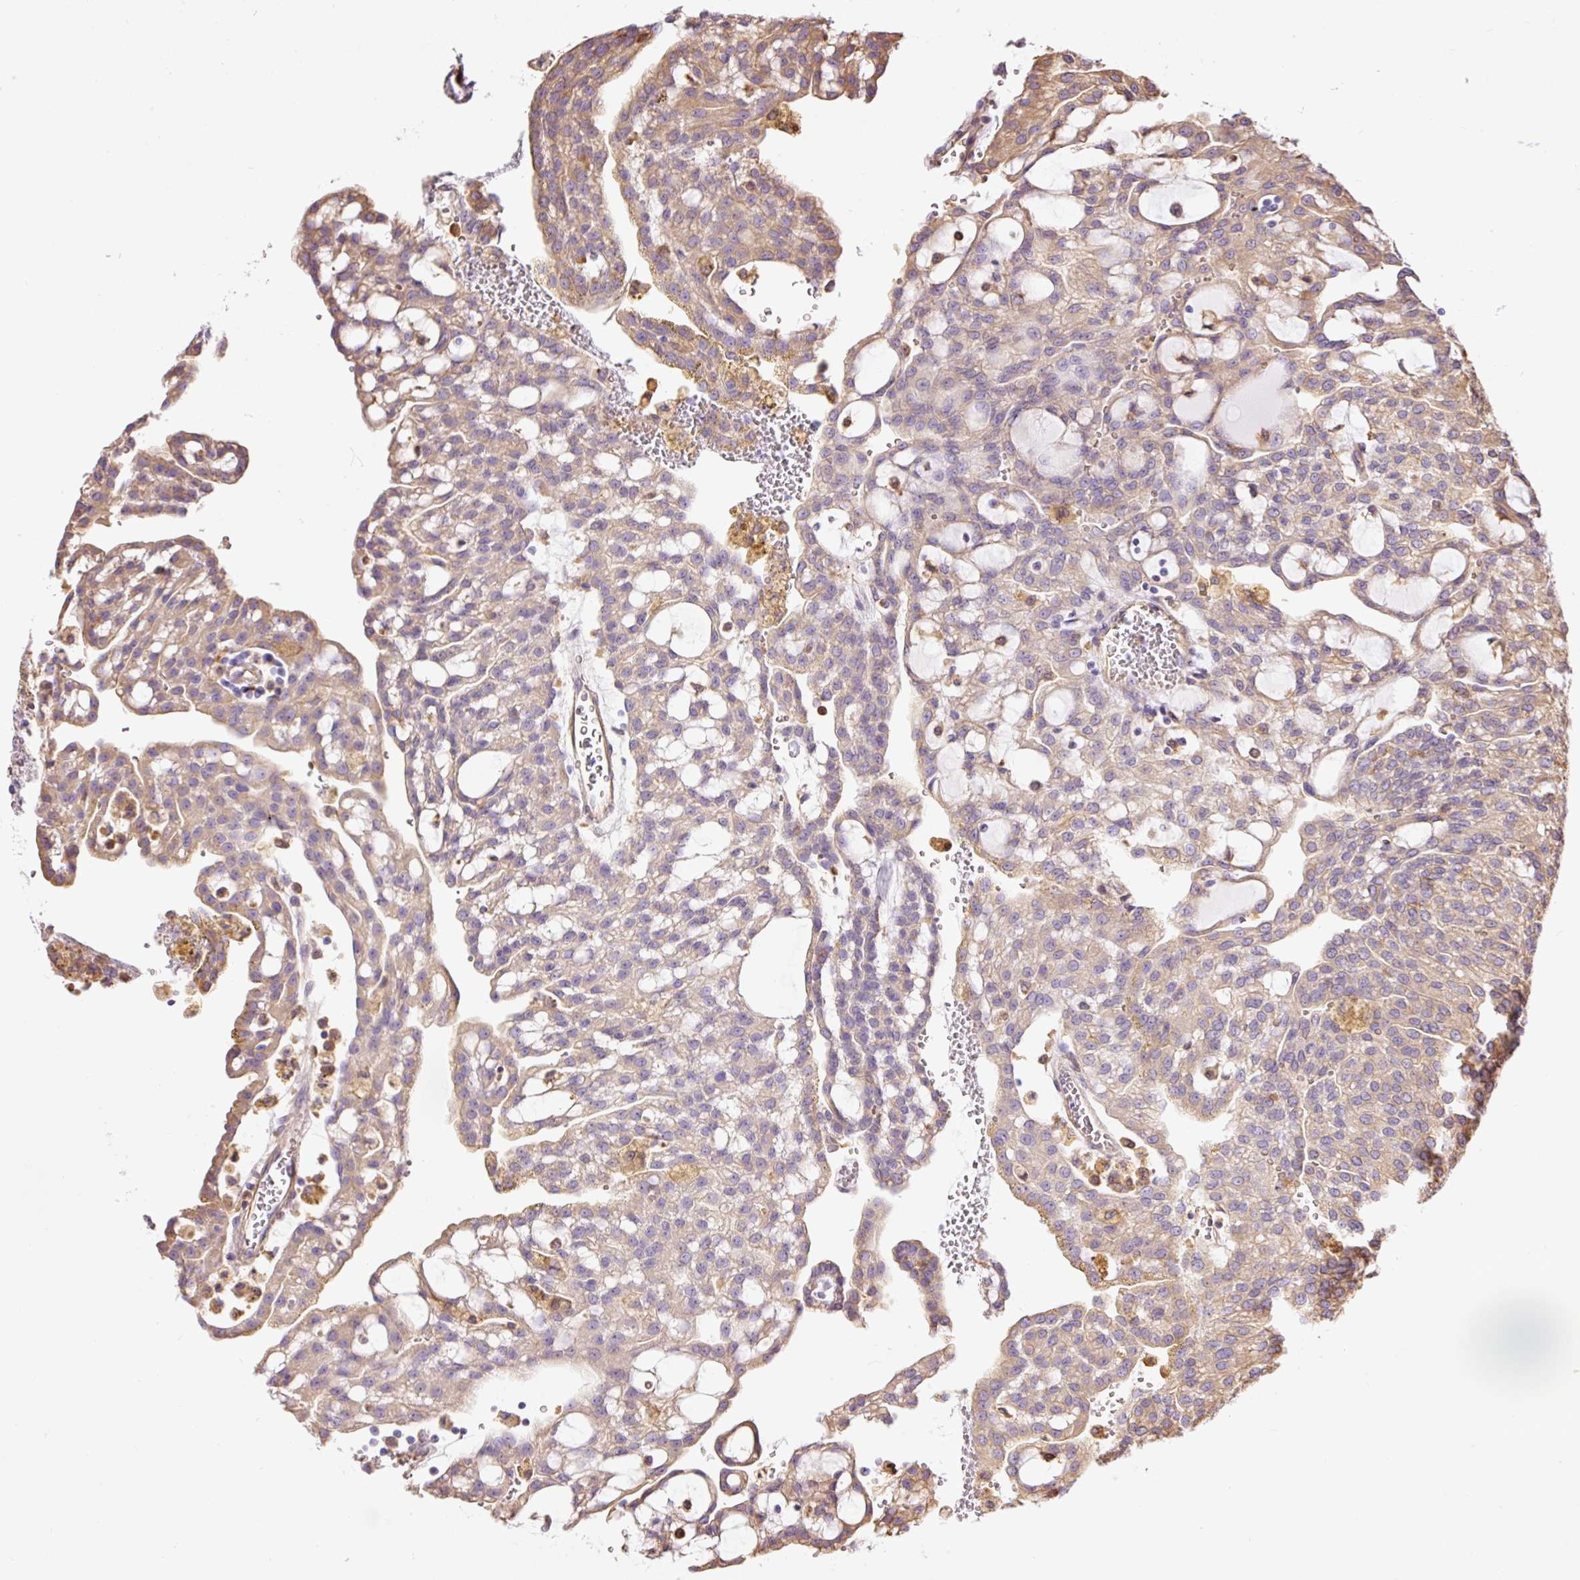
{"staining": {"intensity": "weak", "quantity": "<25%", "location": "cytoplasmic/membranous"}, "tissue": "renal cancer", "cell_type": "Tumor cells", "image_type": "cancer", "snomed": [{"axis": "morphology", "description": "Adenocarcinoma, NOS"}, {"axis": "topography", "description": "Kidney"}], "caption": "The immunohistochemistry (IHC) photomicrograph has no significant expression in tumor cells of renal cancer tissue.", "gene": "IL10RB", "patient": {"sex": "male", "age": 63}}